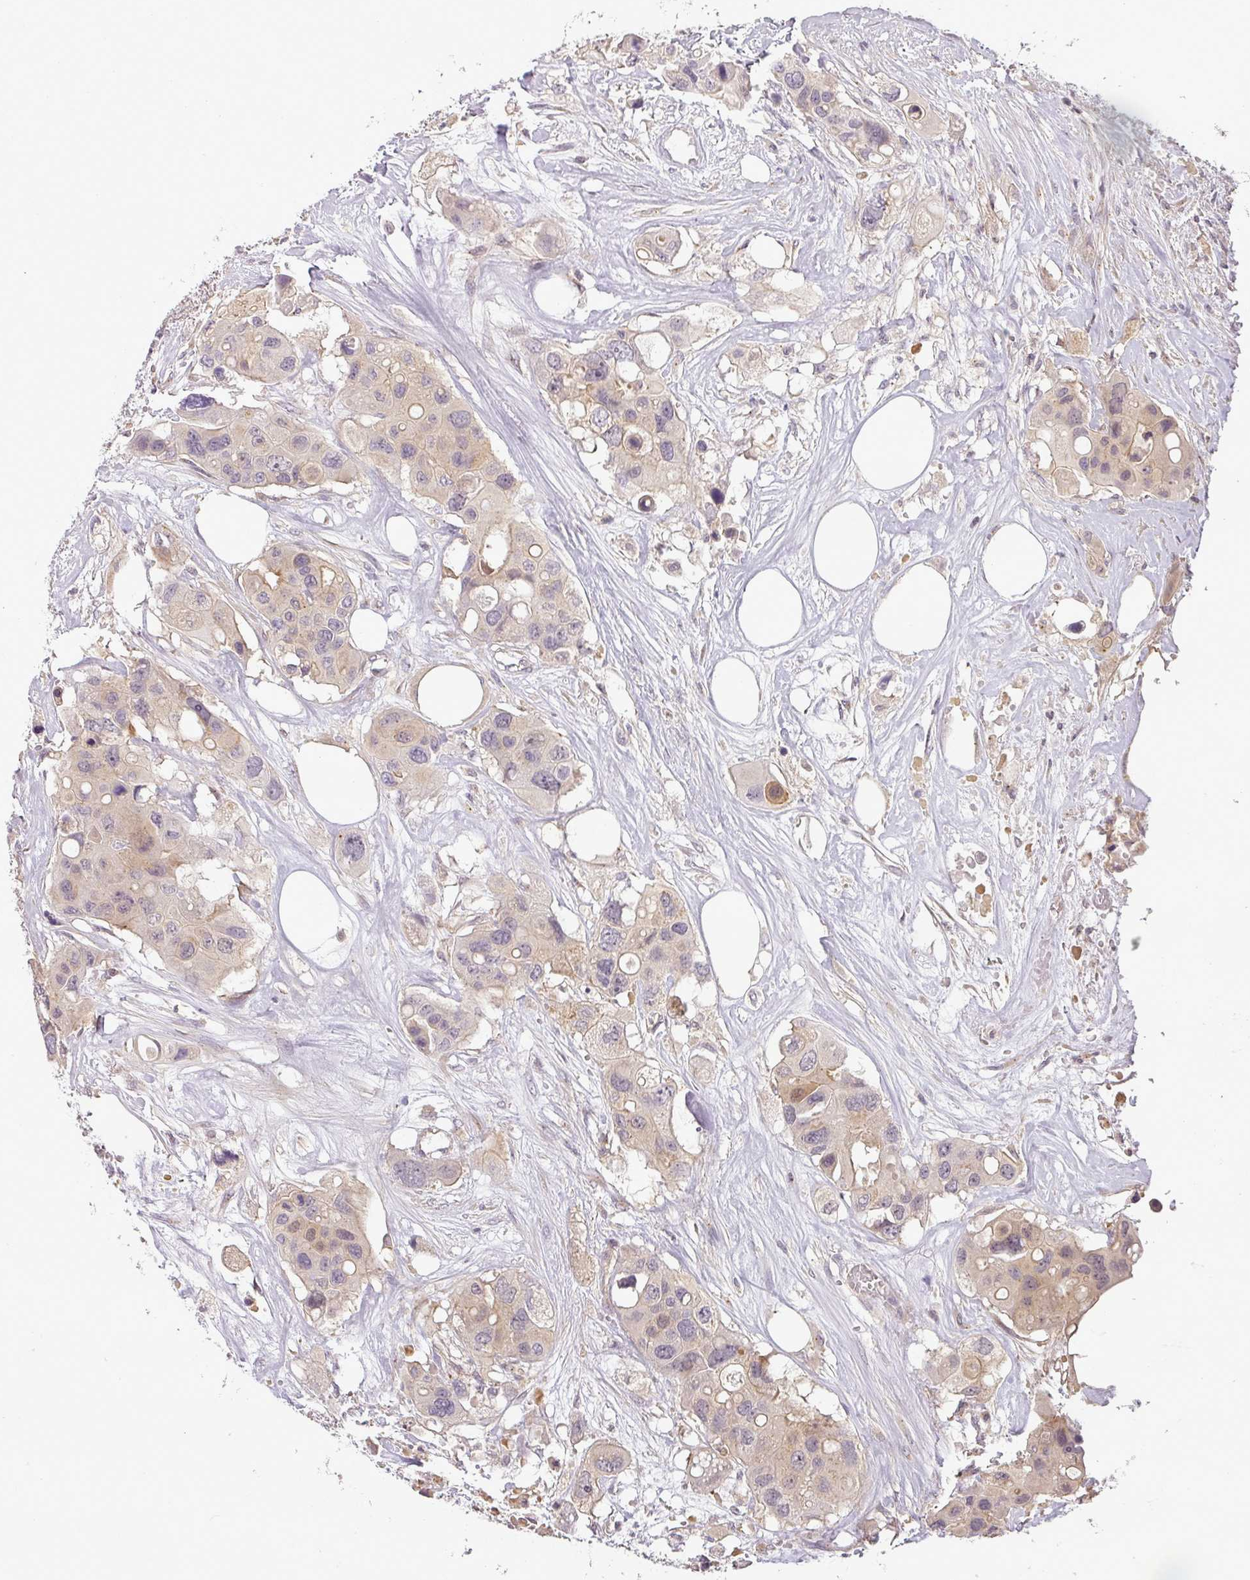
{"staining": {"intensity": "weak", "quantity": "<25%", "location": "cytoplasmic/membranous"}, "tissue": "colorectal cancer", "cell_type": "Tumor cells", "image_type": "cancer", "snomed": [{"axis": "morphology", "description": "Adenocarcinoma, NOS"}, {"axis": "topography", "description": "Colon"}], "caption": "There is no significant expression in tumor cells of colorectal adenocarcinoma. Brightfield microscopy of immunohistochemistry stained with DAB (3,3'-diaminobenzidine) (brown) and hematoxylin (blue), captured at high magnification.", "gene": "NIN", "patient": {"sex": "male", "age": 77}}